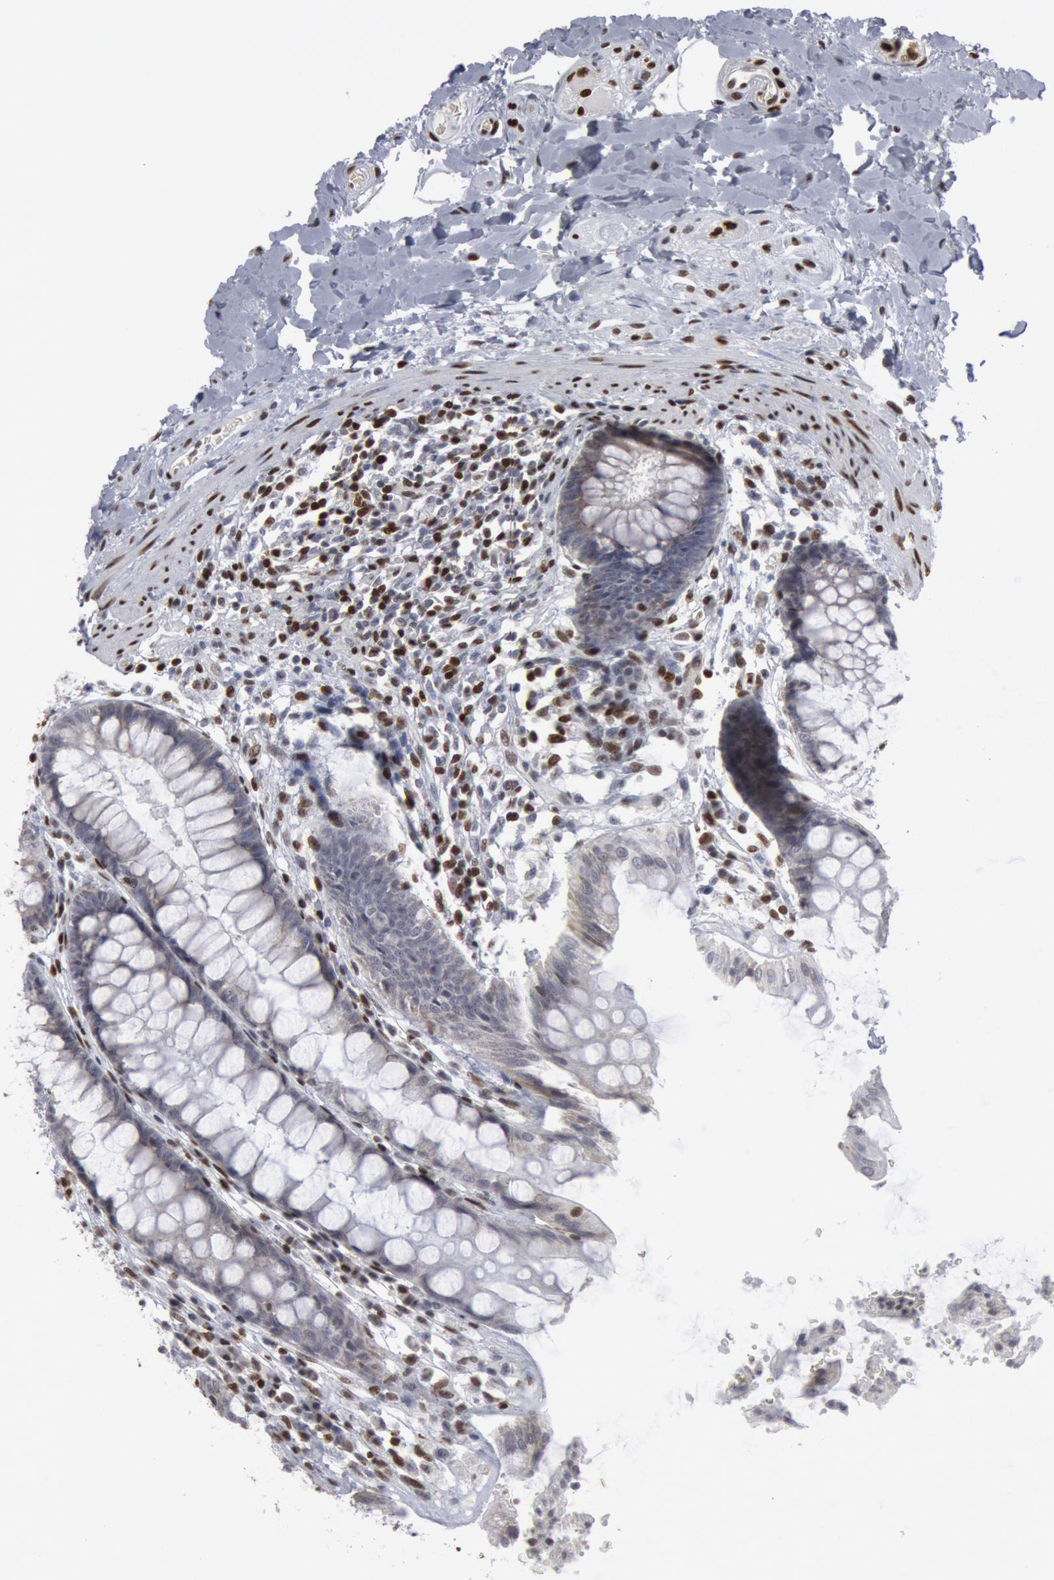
{"staining": {"intensity": "negative", "quantity": "none", "location": "none"}, "tissue": "rectum", "cell_type": "Glandular cells", "image_type": "normal", "snomed": [{"axis": "morphology", "description": "Normal tissue, NOS"}, {"axis": "topography", "description": "Rectum"}], "caption": "High magnification brightfield microscopy of normal rectum stained with DAB (brown) and counterstained with hematoxylin (blue): glandular cells show no significant positivity. (Brightfield microscopy of DAB IHC at high magnification).", "gene": "MECP2", "patient": {"sex": "female", "age": 46}}